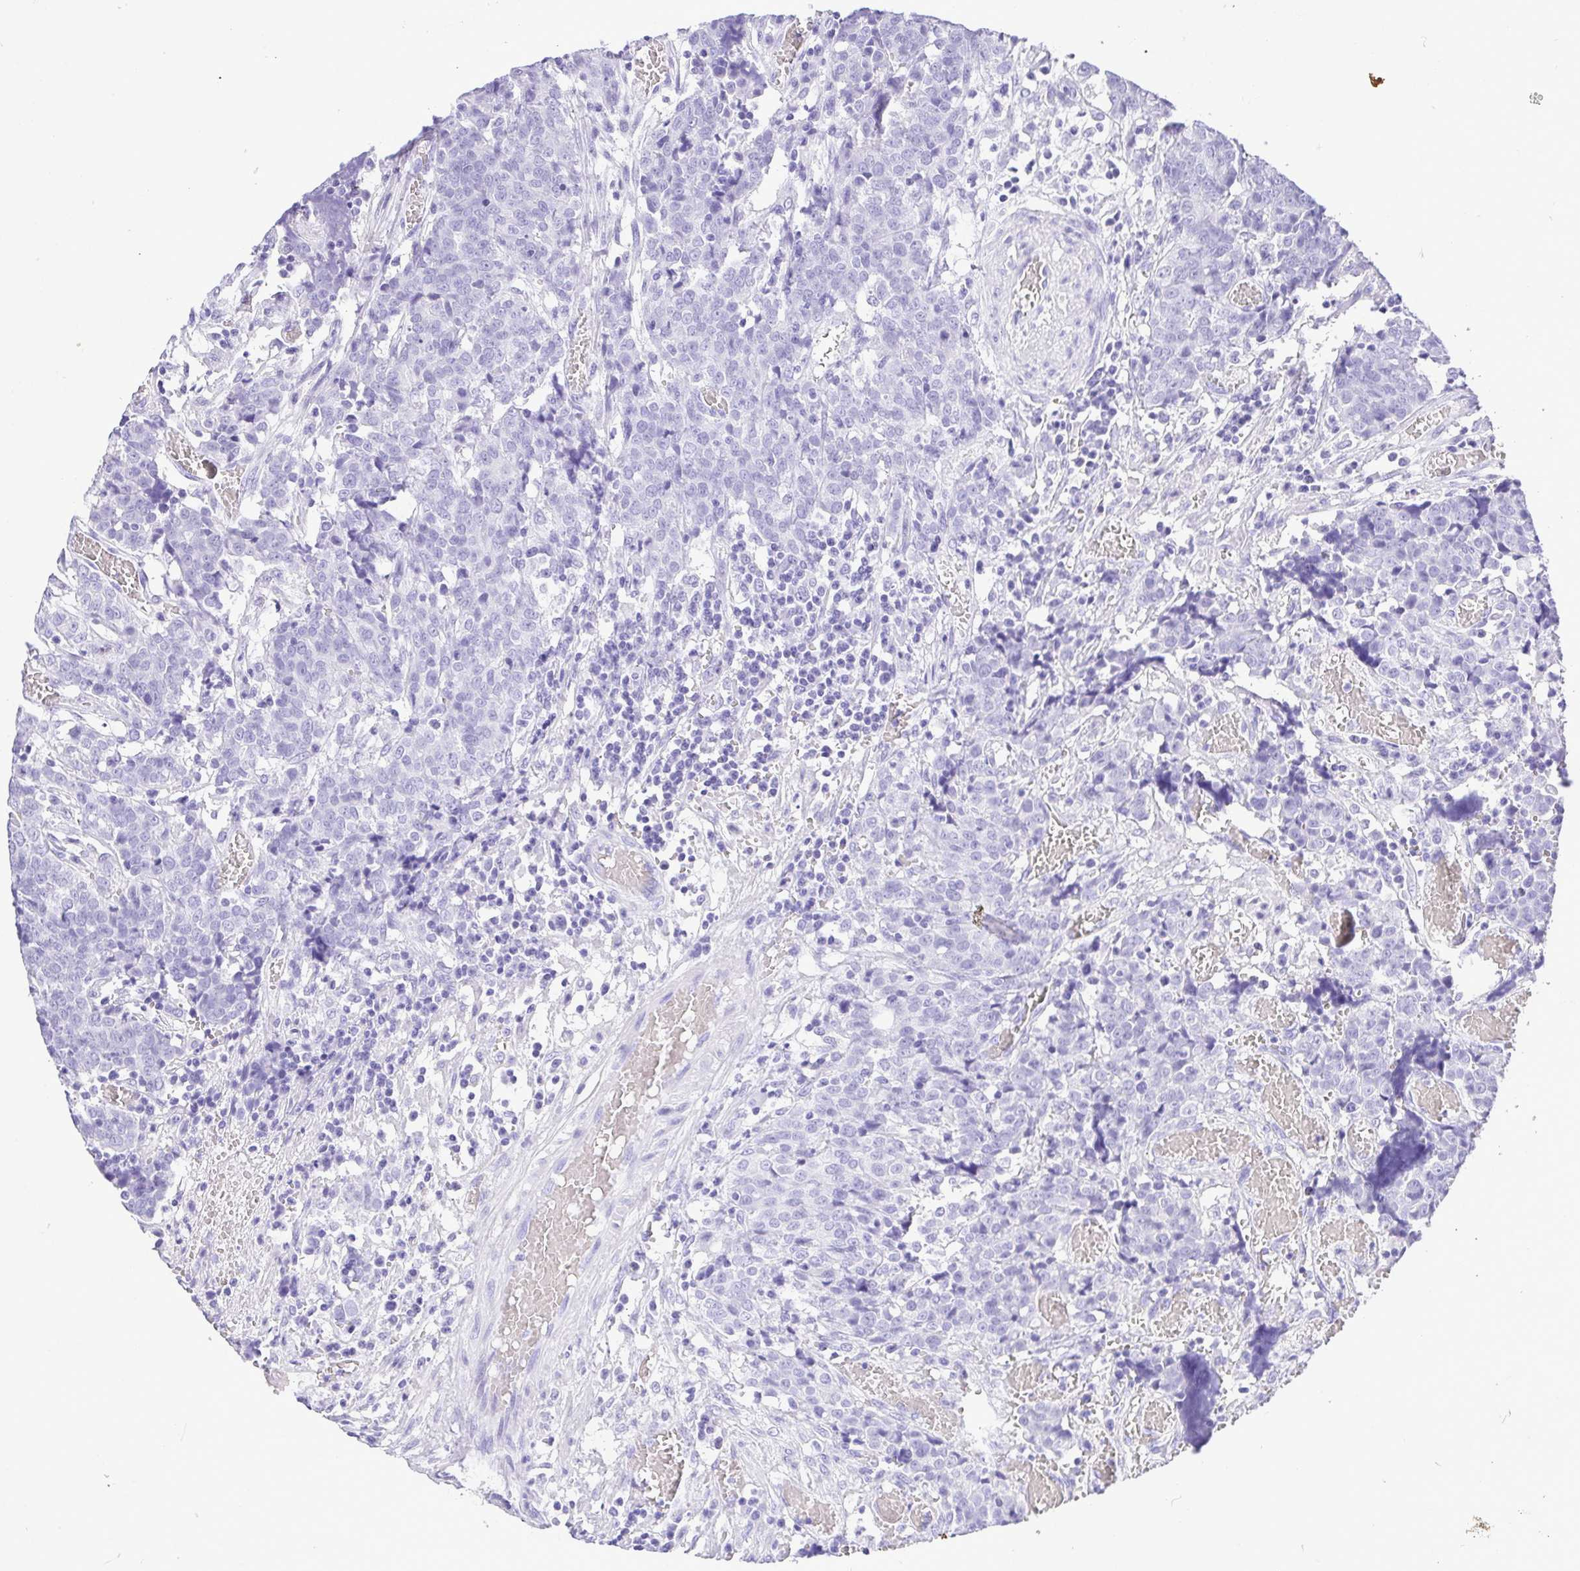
{"staining": {"intensity": "negative", "quantity": "none", "location": "none"}, "tissue": "prostate cancer", "cell_type": "Tumor cells", "image_type": "cancer", "snomed": [{"axis": "morphology", "description": "Adenocarcinoma, High grade"}, {"axis": "topography", "description": "Prostate and seminal vesicle, NOS"}], "caption": "Human prostate cancer stained for a protein using IHC shows no staining in tumor cells.", "gene": "CDSN", "patient": {"sex": "male", "age": 60}}